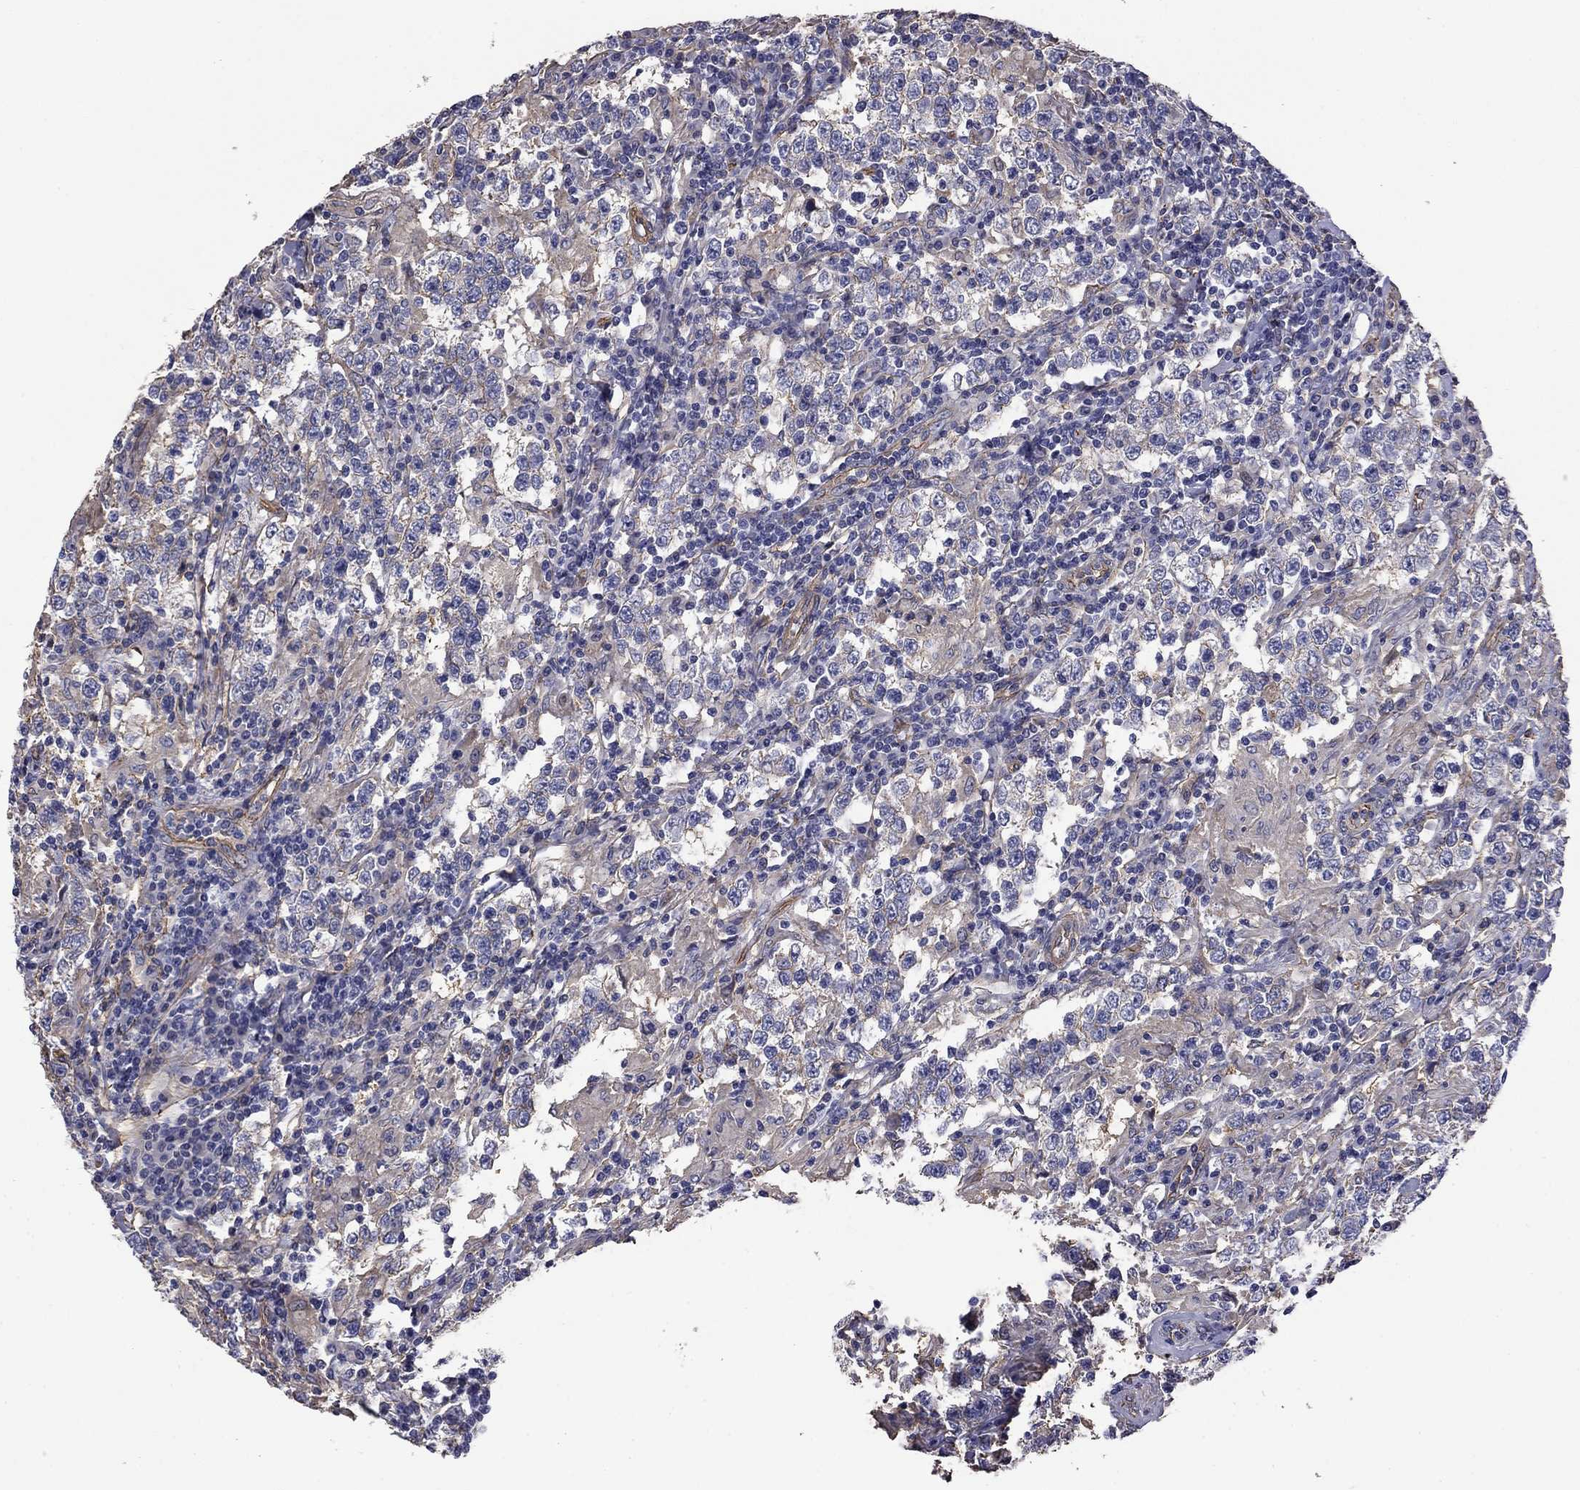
{"staining": {"intensity": "negative", "quantity": "none", "location": "none"}, "tissue": "testis cancer", "cell_type": "Tumor cells", "image_type": "cancer", "snomed": [{"axis": "morphology", "description": "Seminoma, NOS"}, {"axis": "morphology", "description": "Carcinoma, Embryonal, NOS"}, {"axis": "topography", "description": "Testis"}], "caption": "A high-resolution image shows immunohistochemistry staining of testis cancer, which exhibits no significant staining in tumor cells.", "gene": "TCHH", "patient": {"sex": "male", "age": 41}}